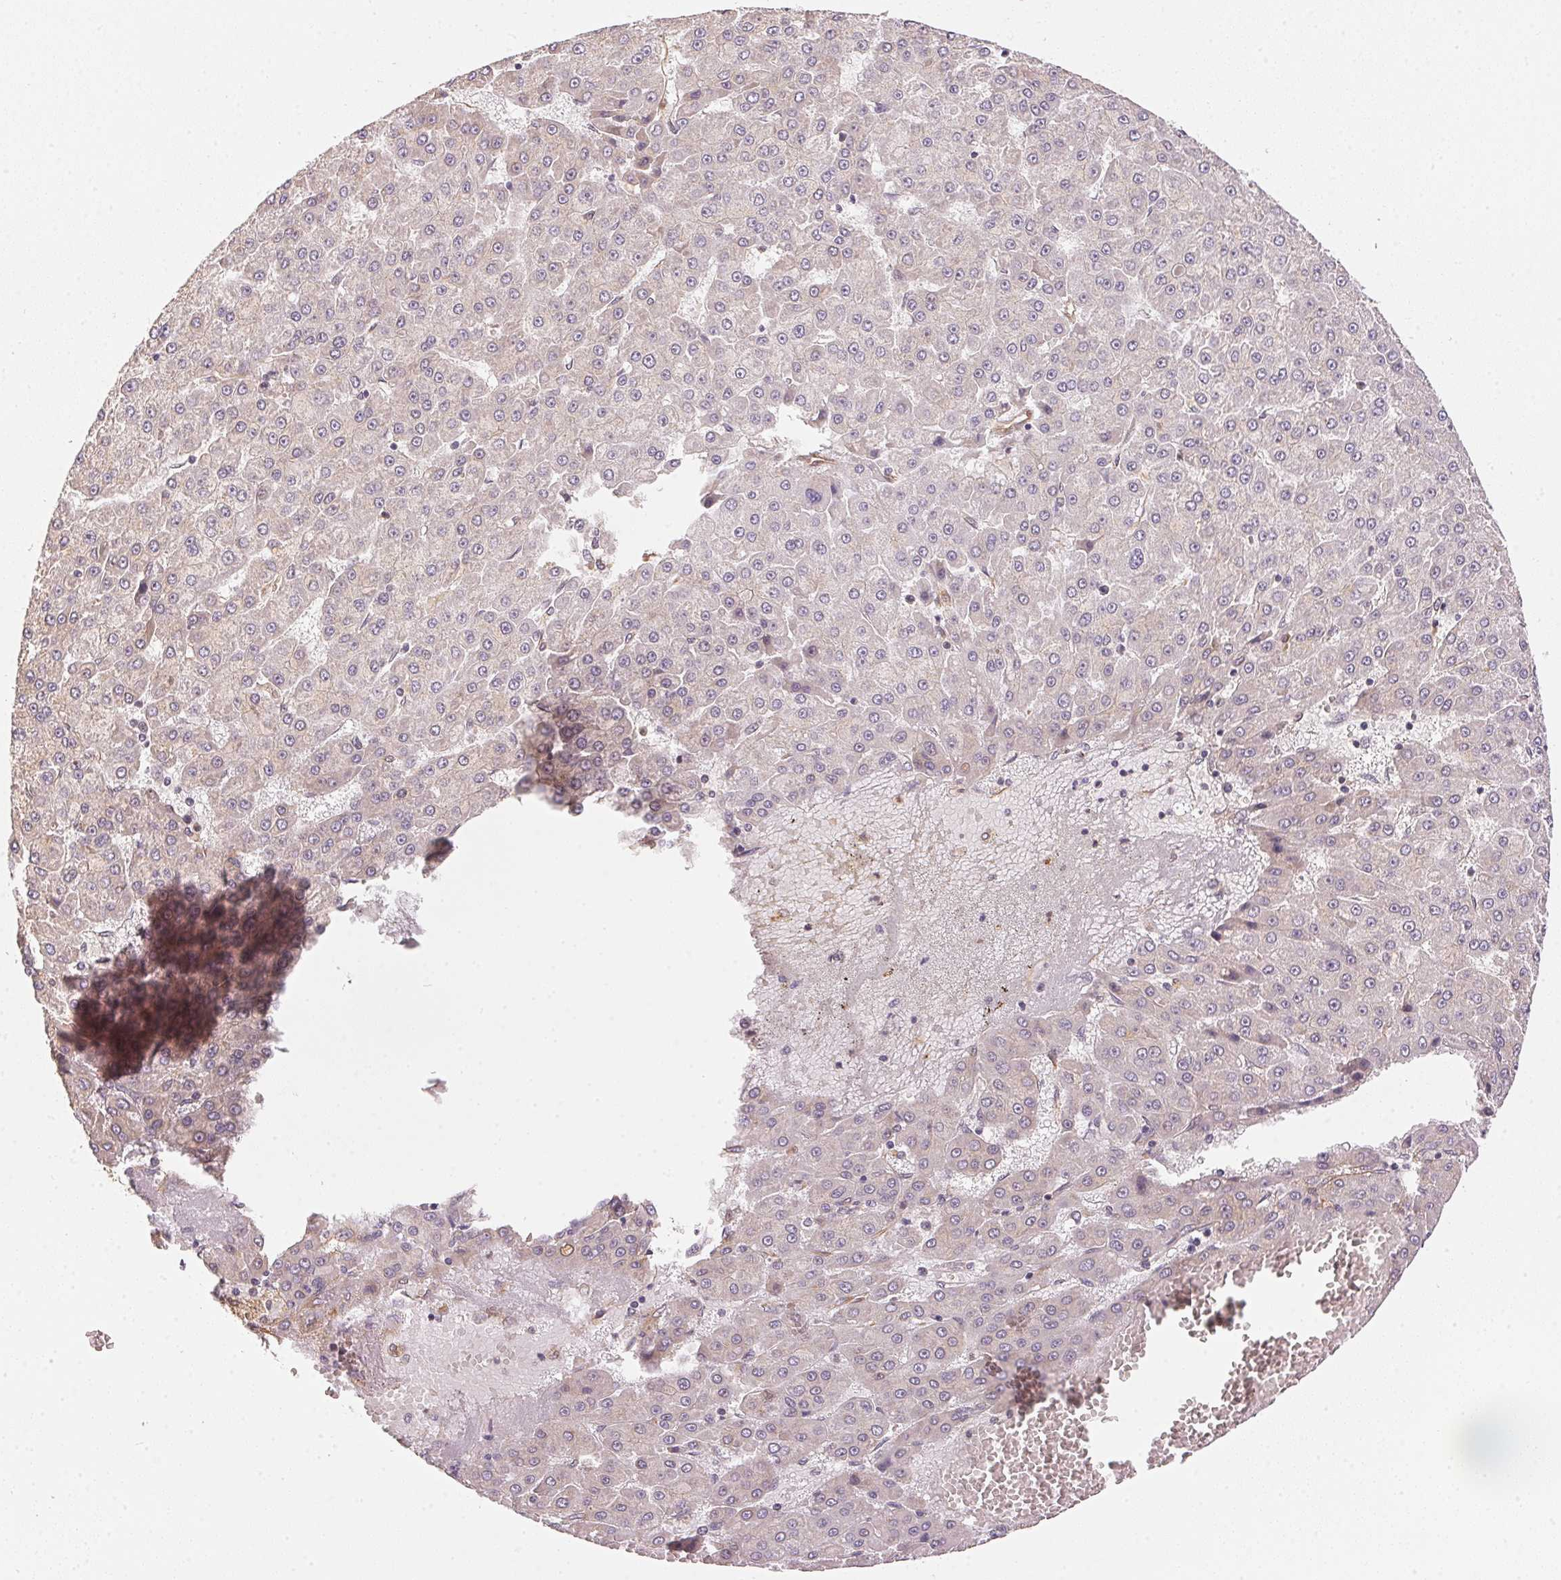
{"staining": {"intensity": "negative", "quantity": "none", "location": "none"}, "tissue": "liver cancer", "cell_type": "Tumor cells", "image_type": "cancer", "snomed": [{"axis": "morphology", "description": "Carcinoma, Hepatocellular, NOS"}, {"axis": "topography", "description": "Liver"}], "caption": "Photomicrograph shows no protein staining in tumor cells of liver cancer (hepatocellular carcinoma) tissue.", "gene": "STRN4", "patient": {"sex": "male", "age": 78}}